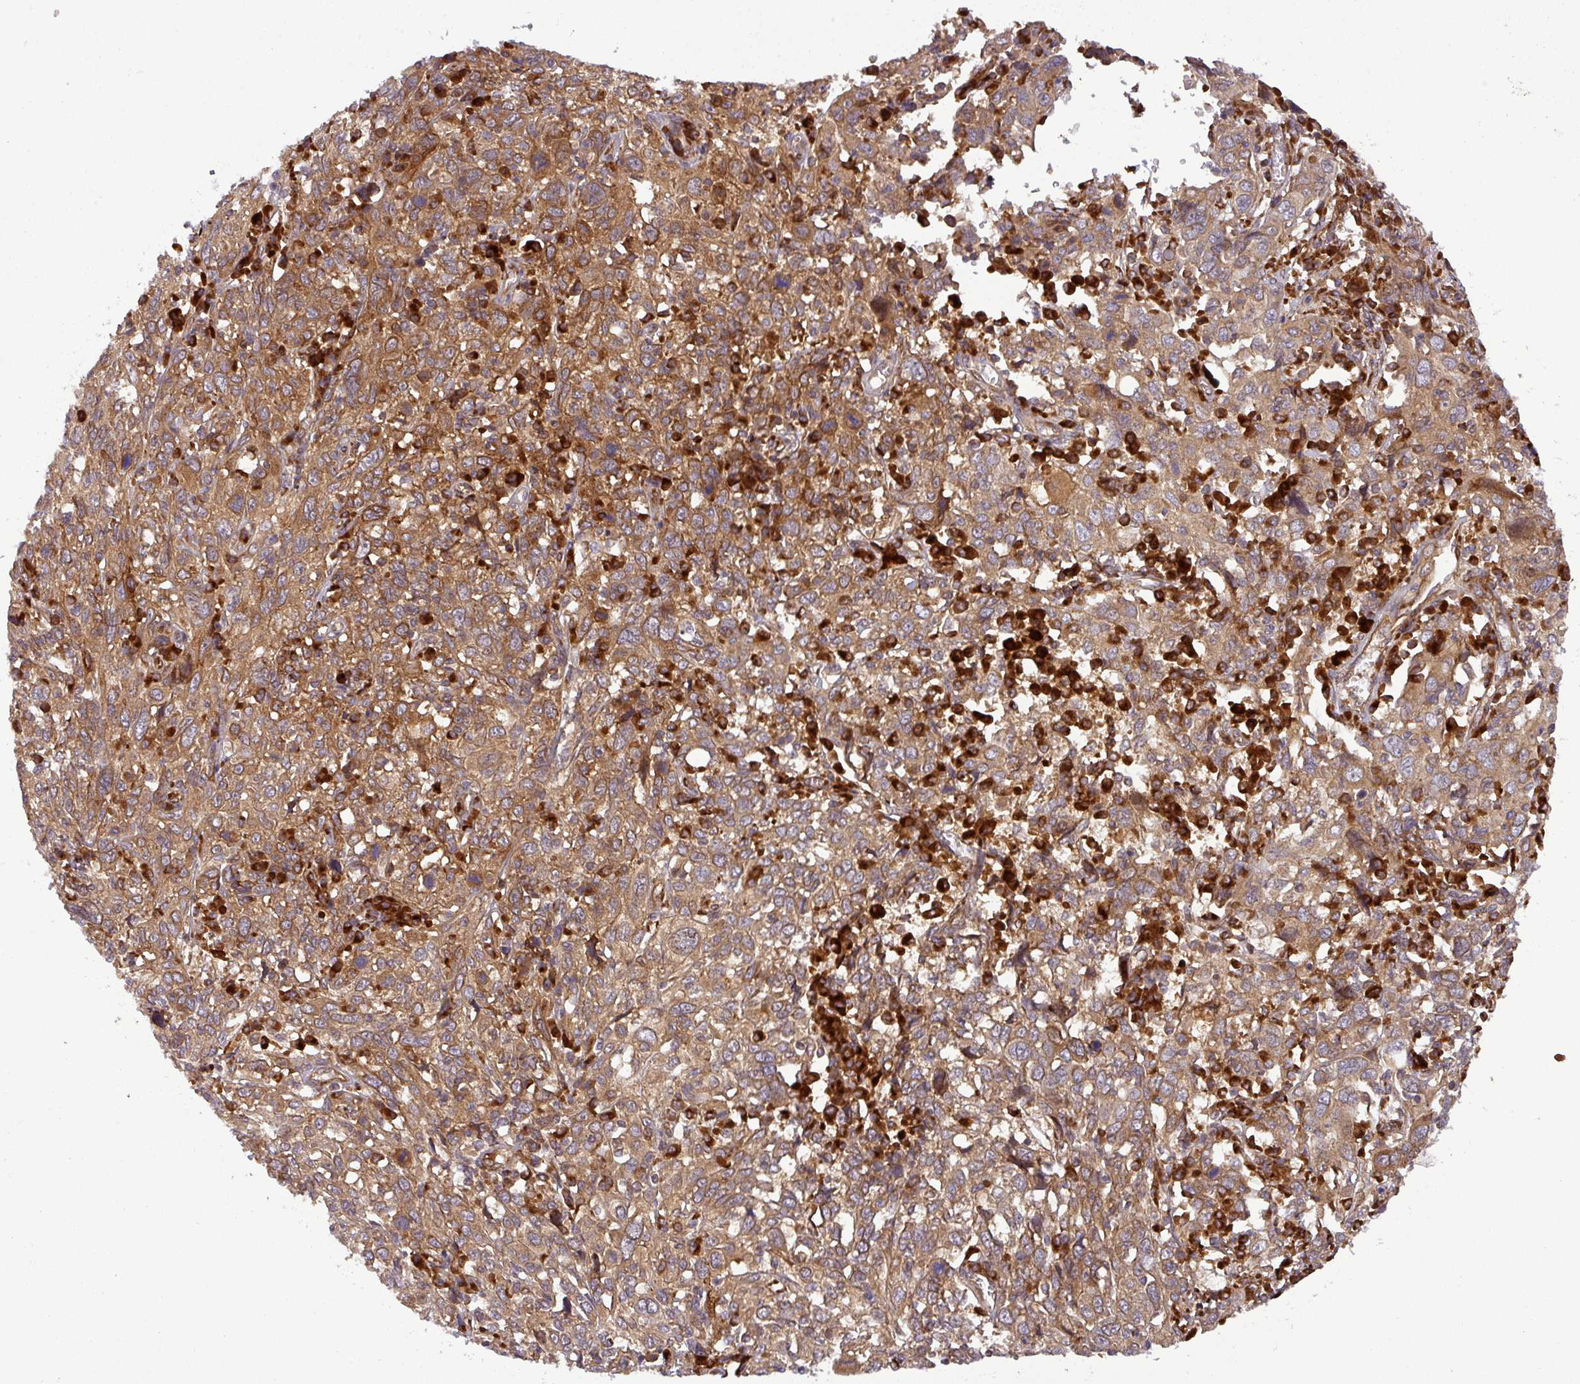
{"staining": {"intensity": "moderate", "quantity": ">75%", "location": "cytoplasmic/membranous"}, "tissue": "cervical cancer", "cell_type": "Tumor cells", "image_type": "cancer", "snomed": [{"axis": "morphology", "description": "Squamous cell carcinoma, NOS"}, {"axis": "topography", "description": "Cervix"}], "caption": "Immunohistochemical staining of cervical squamous cell carcinoma reveals medium levels of moderate cytoplasmic/membranous protein positivity in about >75% of tumor cells.", "gene": "ART1", "patient": {"sex": "female", "age": 46}}